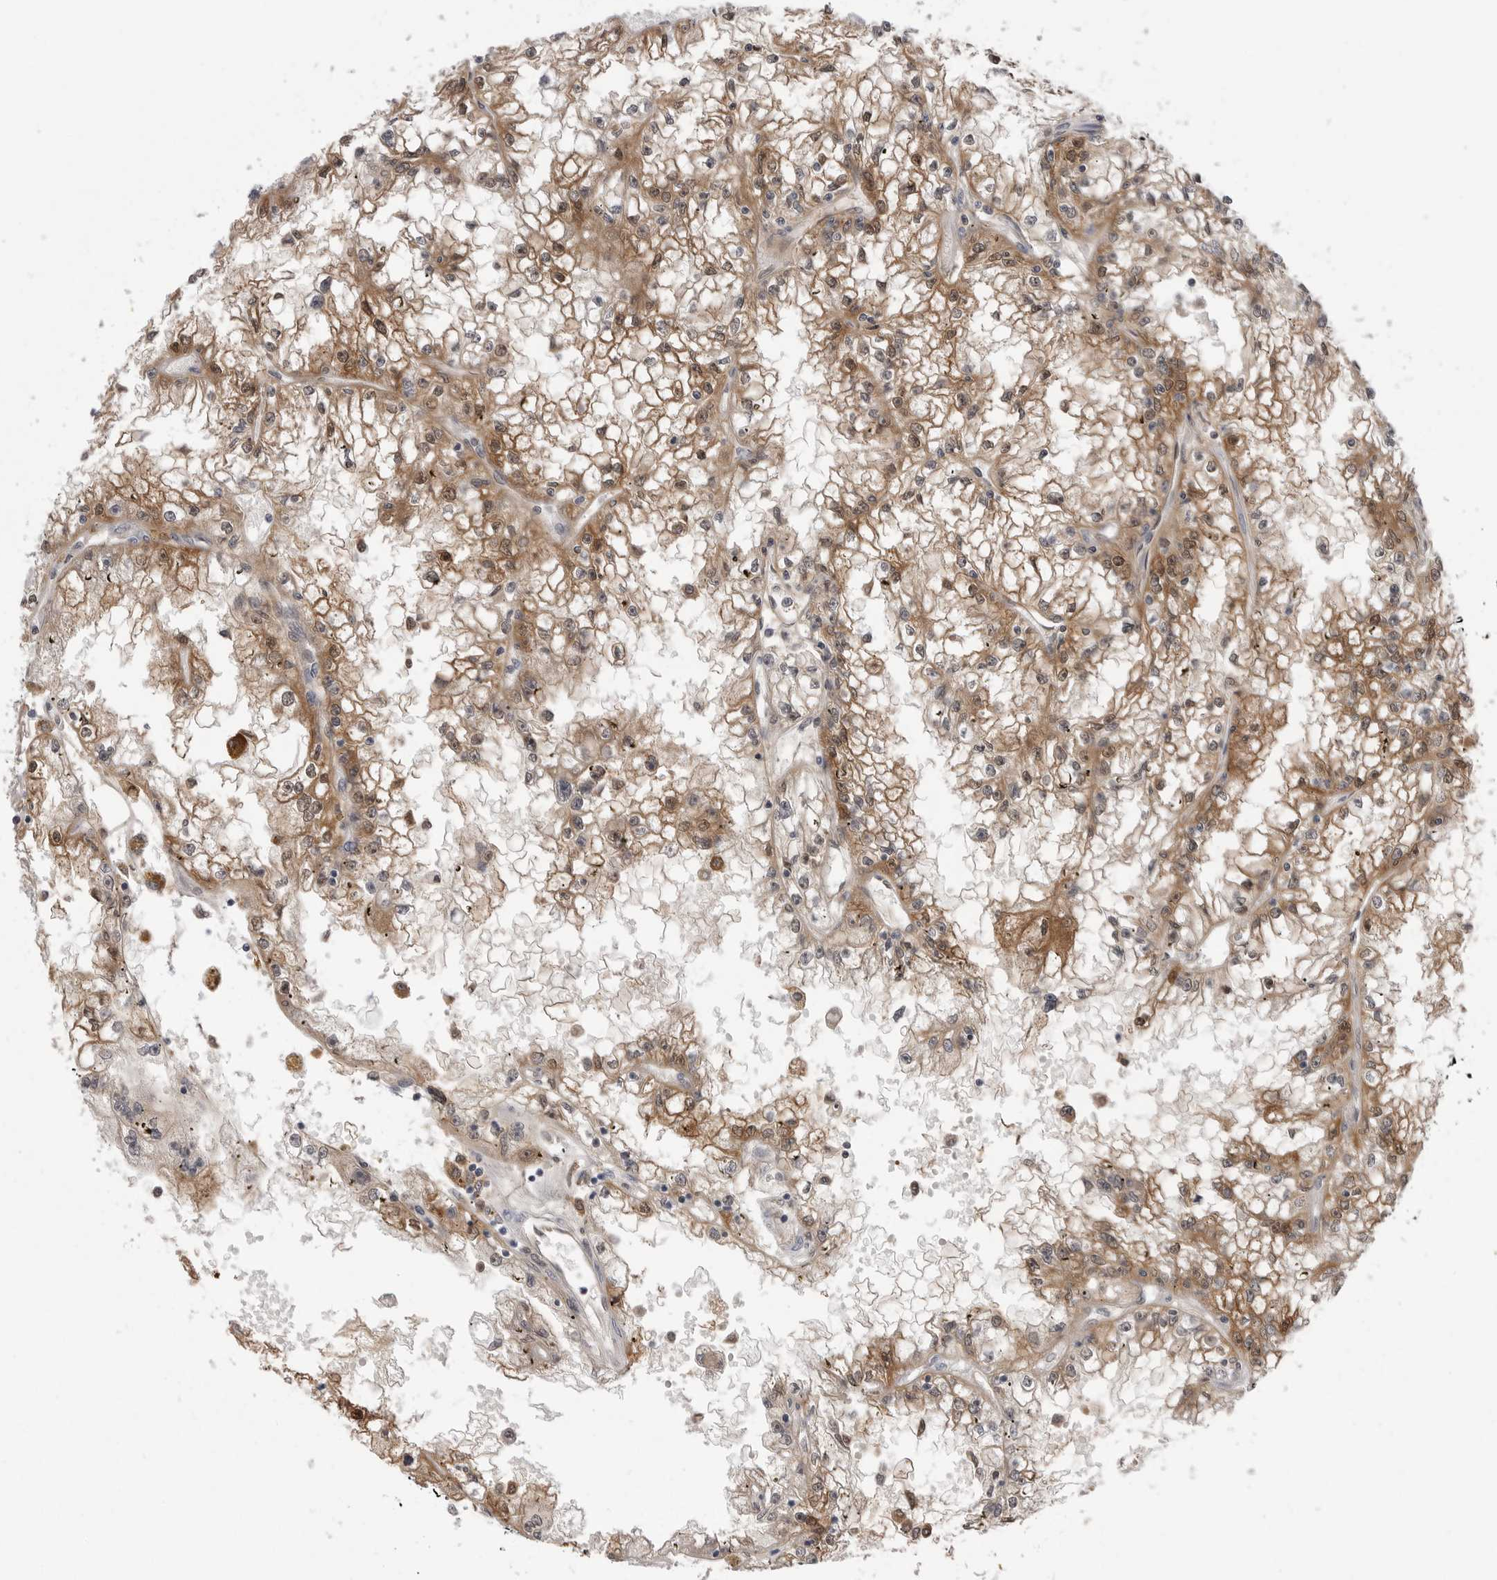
{"staining": {"intensity": "moderate", "quantity": ">75%", "location": "cytoplasmic/membranous,nuclear"}, "tissue": "renal cancer", "cell_type": "Tumor cells", "image_type": "cancer", "snomed": [{"axis": "morphology", "description": "Adenocarcinoma, NOS"}, {"axis": "topography", "description": "Kidney"}], "caption": "Immunohistochemistry micrograph of human renal adenocarcinoma stained for a protein (brown), which reveals medium levels of moderate cytoplasmic/membranous and nuclear positivity in approximately >75% of tumor cells.", "gene": "PNPO", "patient": {"sex": "male", "age": 56}}